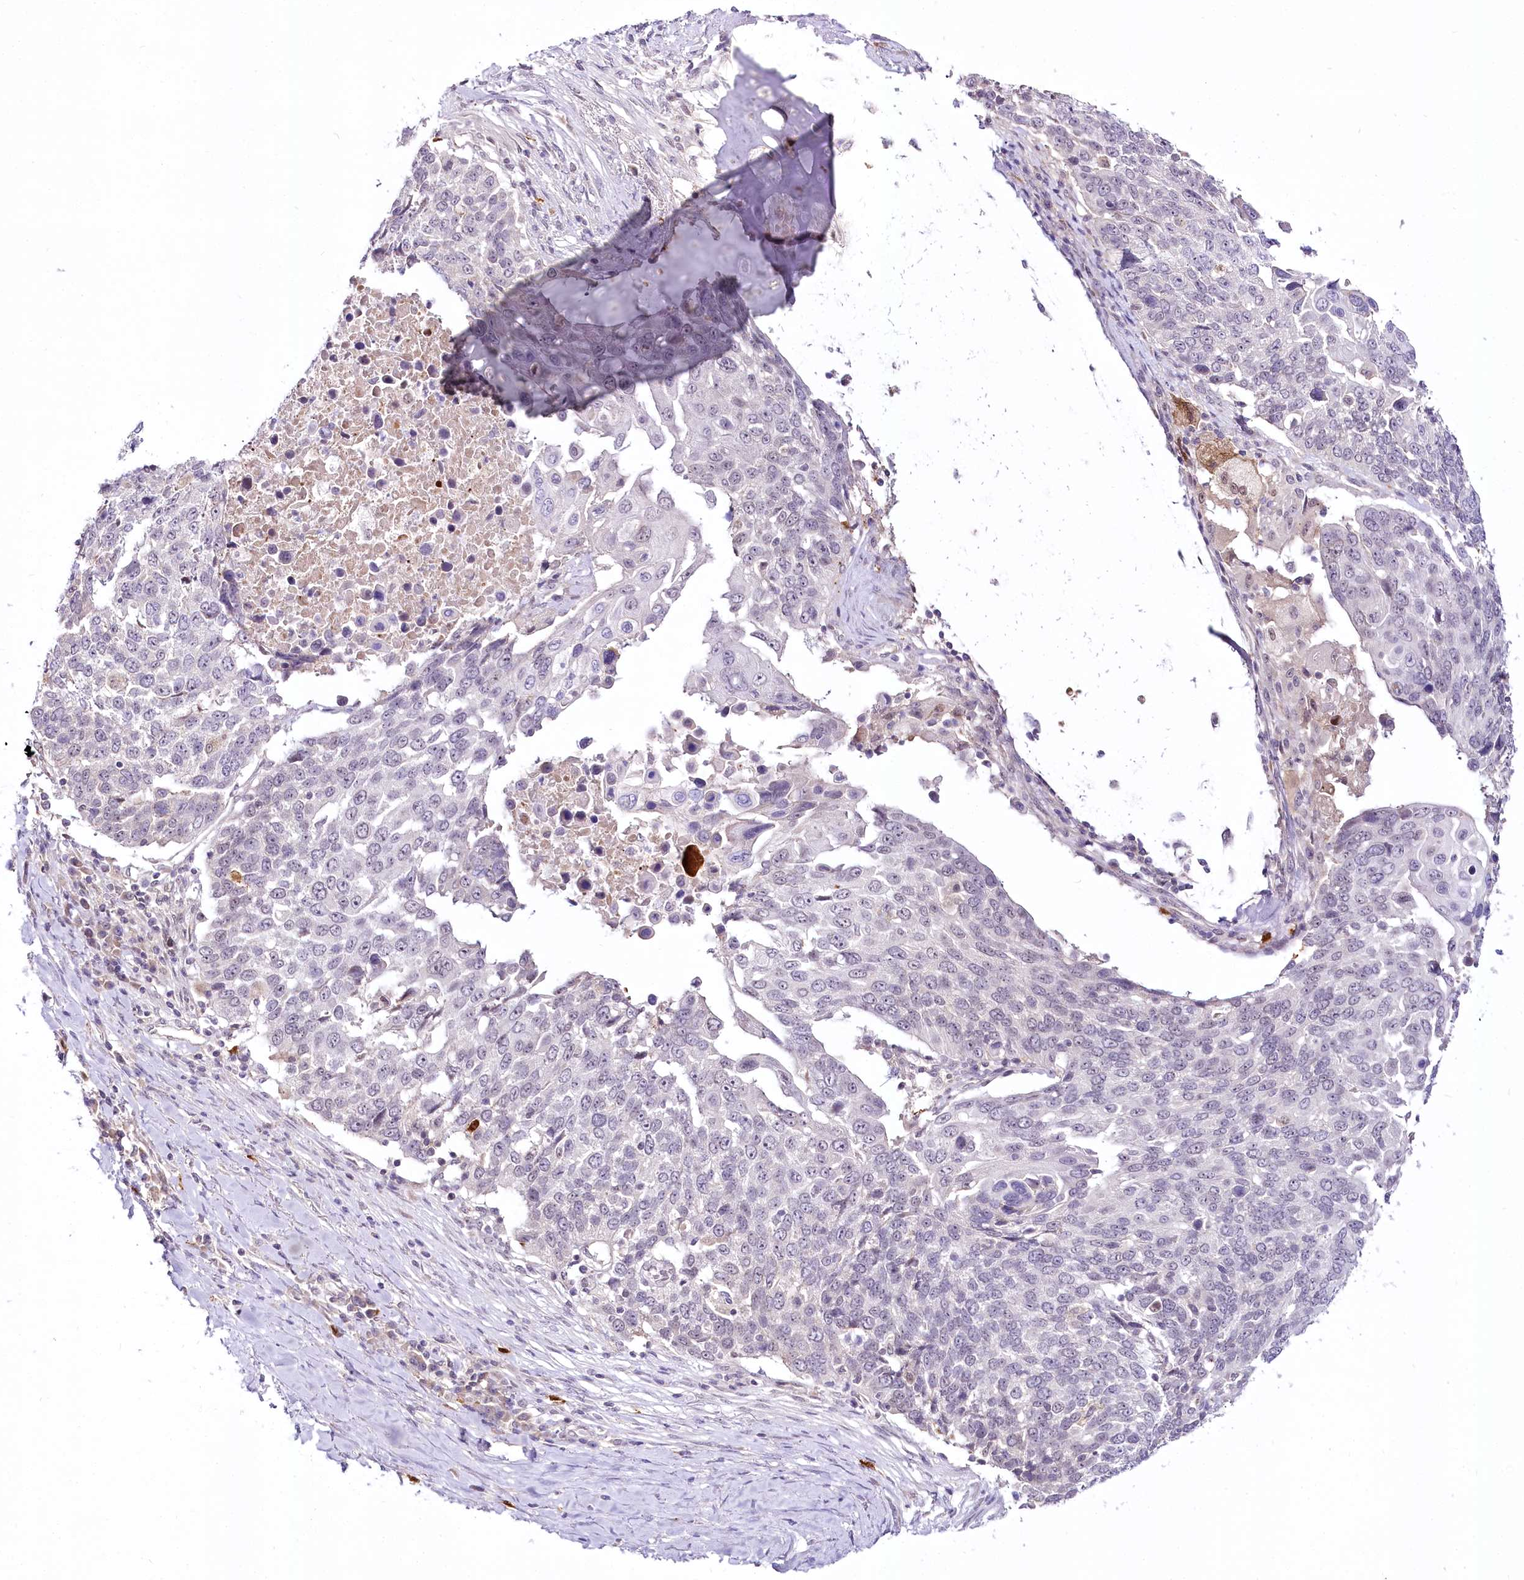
{"staining": {"intensity": "negative", "quantity": "none", "location": "none"}, "tissue": "lung cancer", "cell_type": "Tumor cells", "image_type": "cancer", "snomed": [{"axis": "morphology", "description": "Squamous cell carcinoma, NOS"}, {"axis": "topography", "description": "Lung"}], "caption": "This photomicrograph is of lung cancer stained with IHC to label a protein in brown with the nuclei are counter-stained blue. There is no staining in tumor cells.", "gene": "VWA5A", "patient": {"sex": "male", "age": 66}}